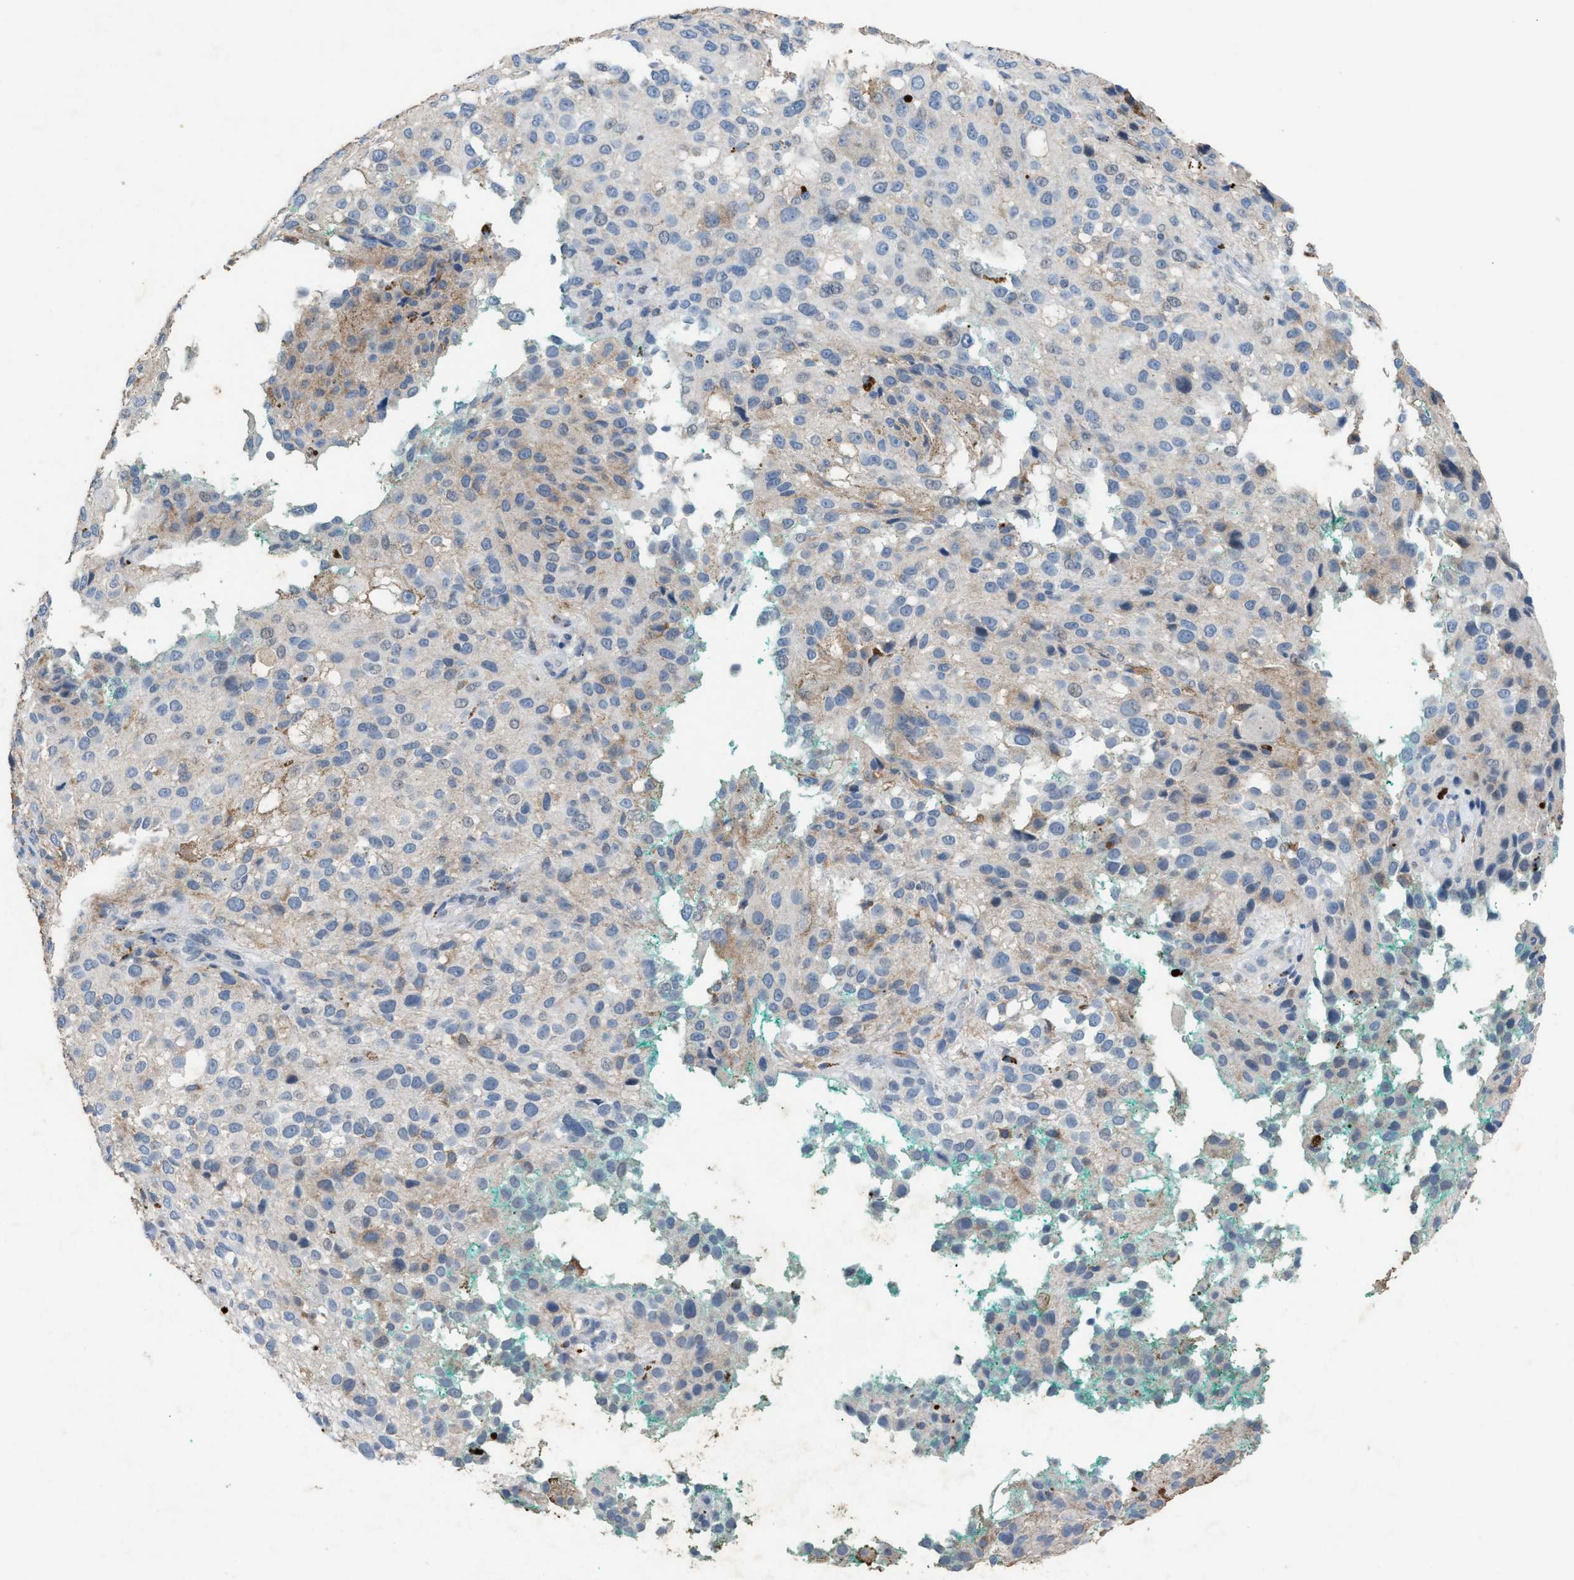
{"staining": {"intensity": "weak", "quantity": "<25%", "location": "cytoplasmic/membranous"}, "tissue": "melanoma", "cell_type": "Tumor cells", "image_type": "cancer", "snomed": [{"axis": "morphology", "description": "Necrosis, NOS"}, {"axis": "morphology", "description": "Malignant melanoma, NOS"}, {"axis": "topography", "description": "Skin"}], "caption": "Immunohistochemical staining of human malignant melanoma reveals no significant staining in tumor cells.", "gene": "SLC5A5", "patient": {"sex": "female", "age": 87}}